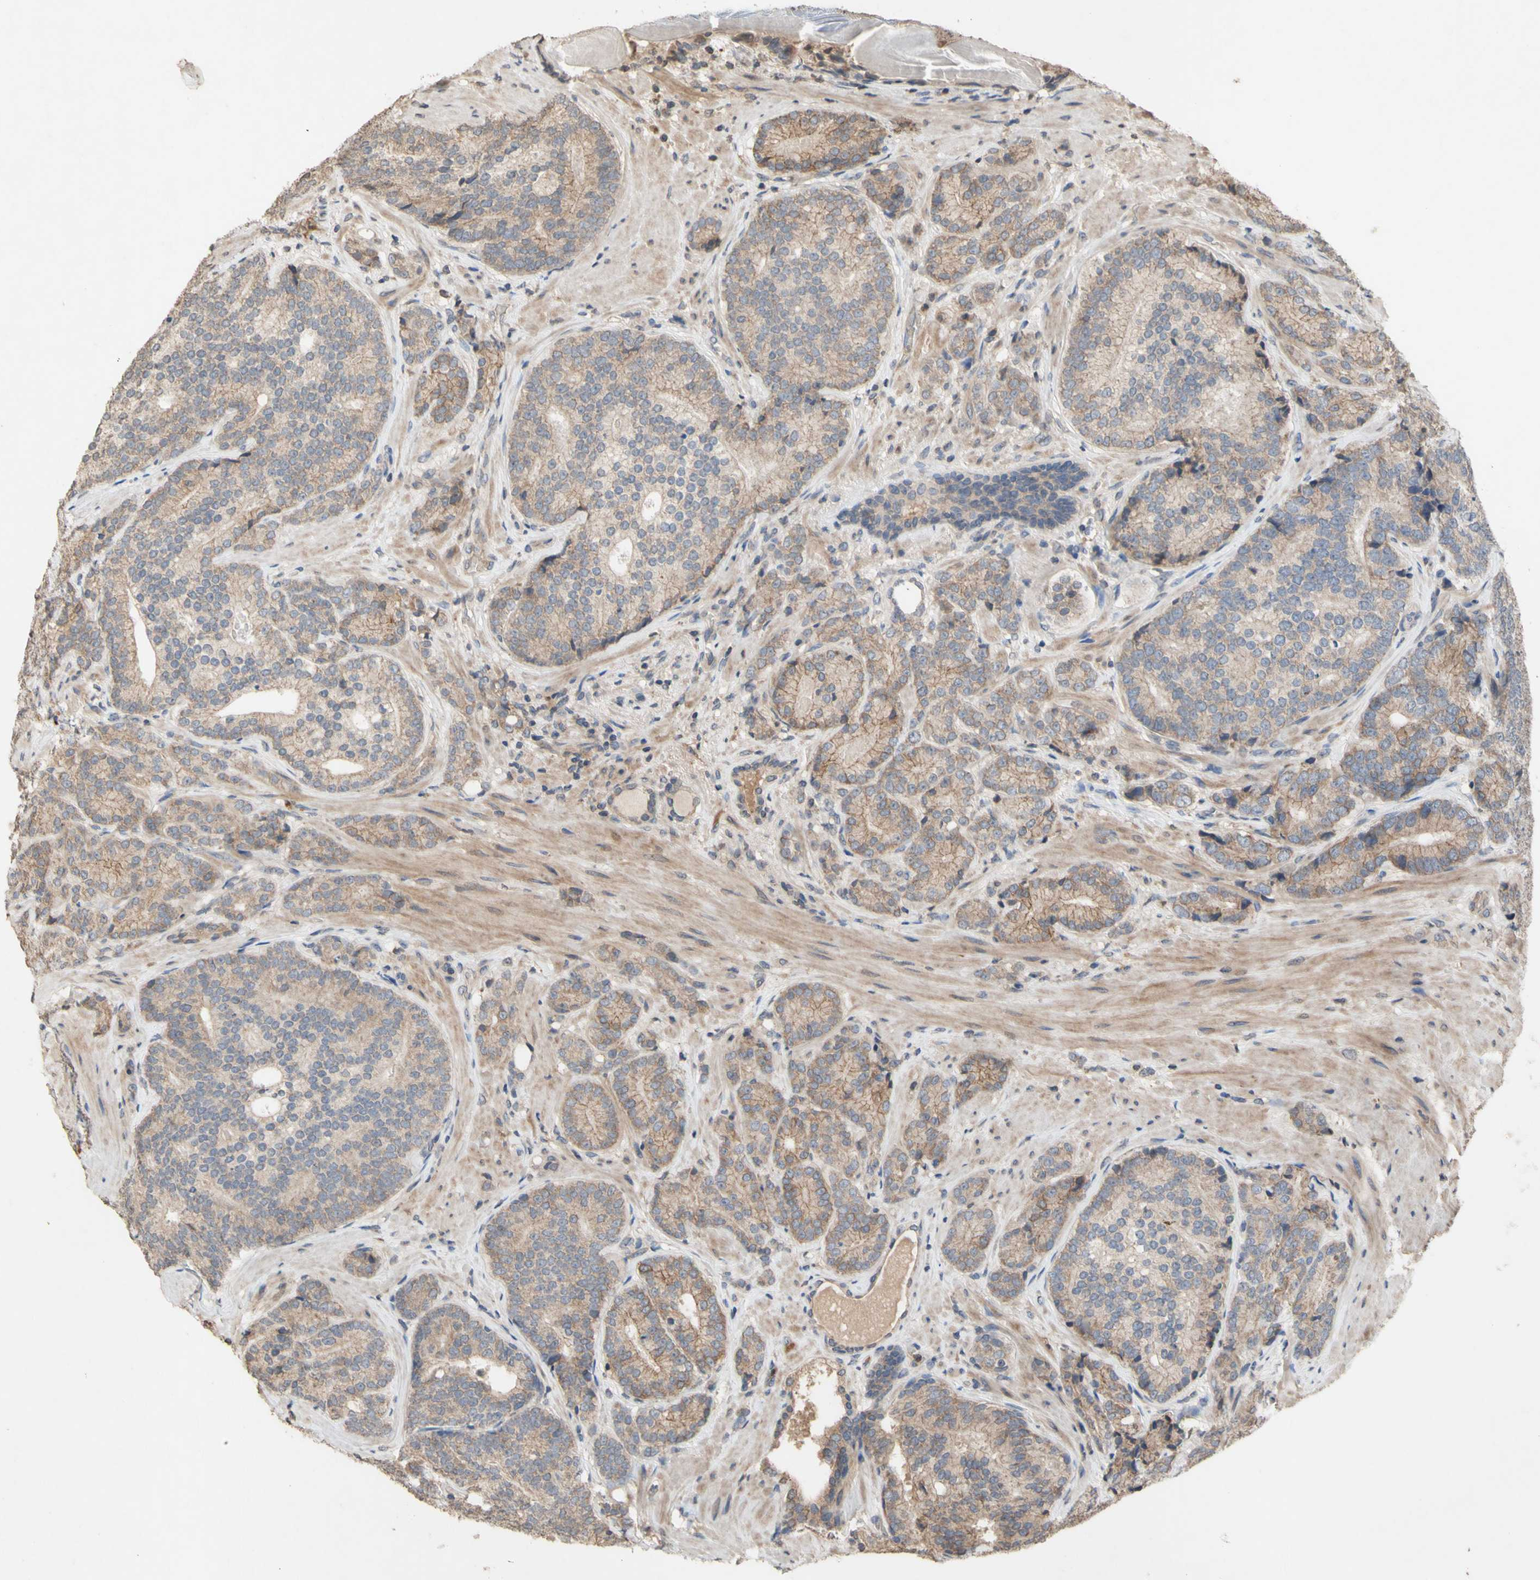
{"staining": {"intensity": "weak", "quantity": ">75%", "location": "cytoplasmic/membranous"}, "tissue": "prostate cancer", "cell_type": "Tumor cells", "image_type": "cancer", "snomed": [{"axis": "morphology", "description": "Adenocarcinoma, High grade"}, {"axis": "topography", "description": "Prostate"}], "caption": "This micrograph shows IHC staining of human prostate cancer, with low weak cytoplasmic/membranous positivity in about >75% of tumor cells.", "gene": "NECTIN3", "patient": {"sex": "male", "age": 61}}